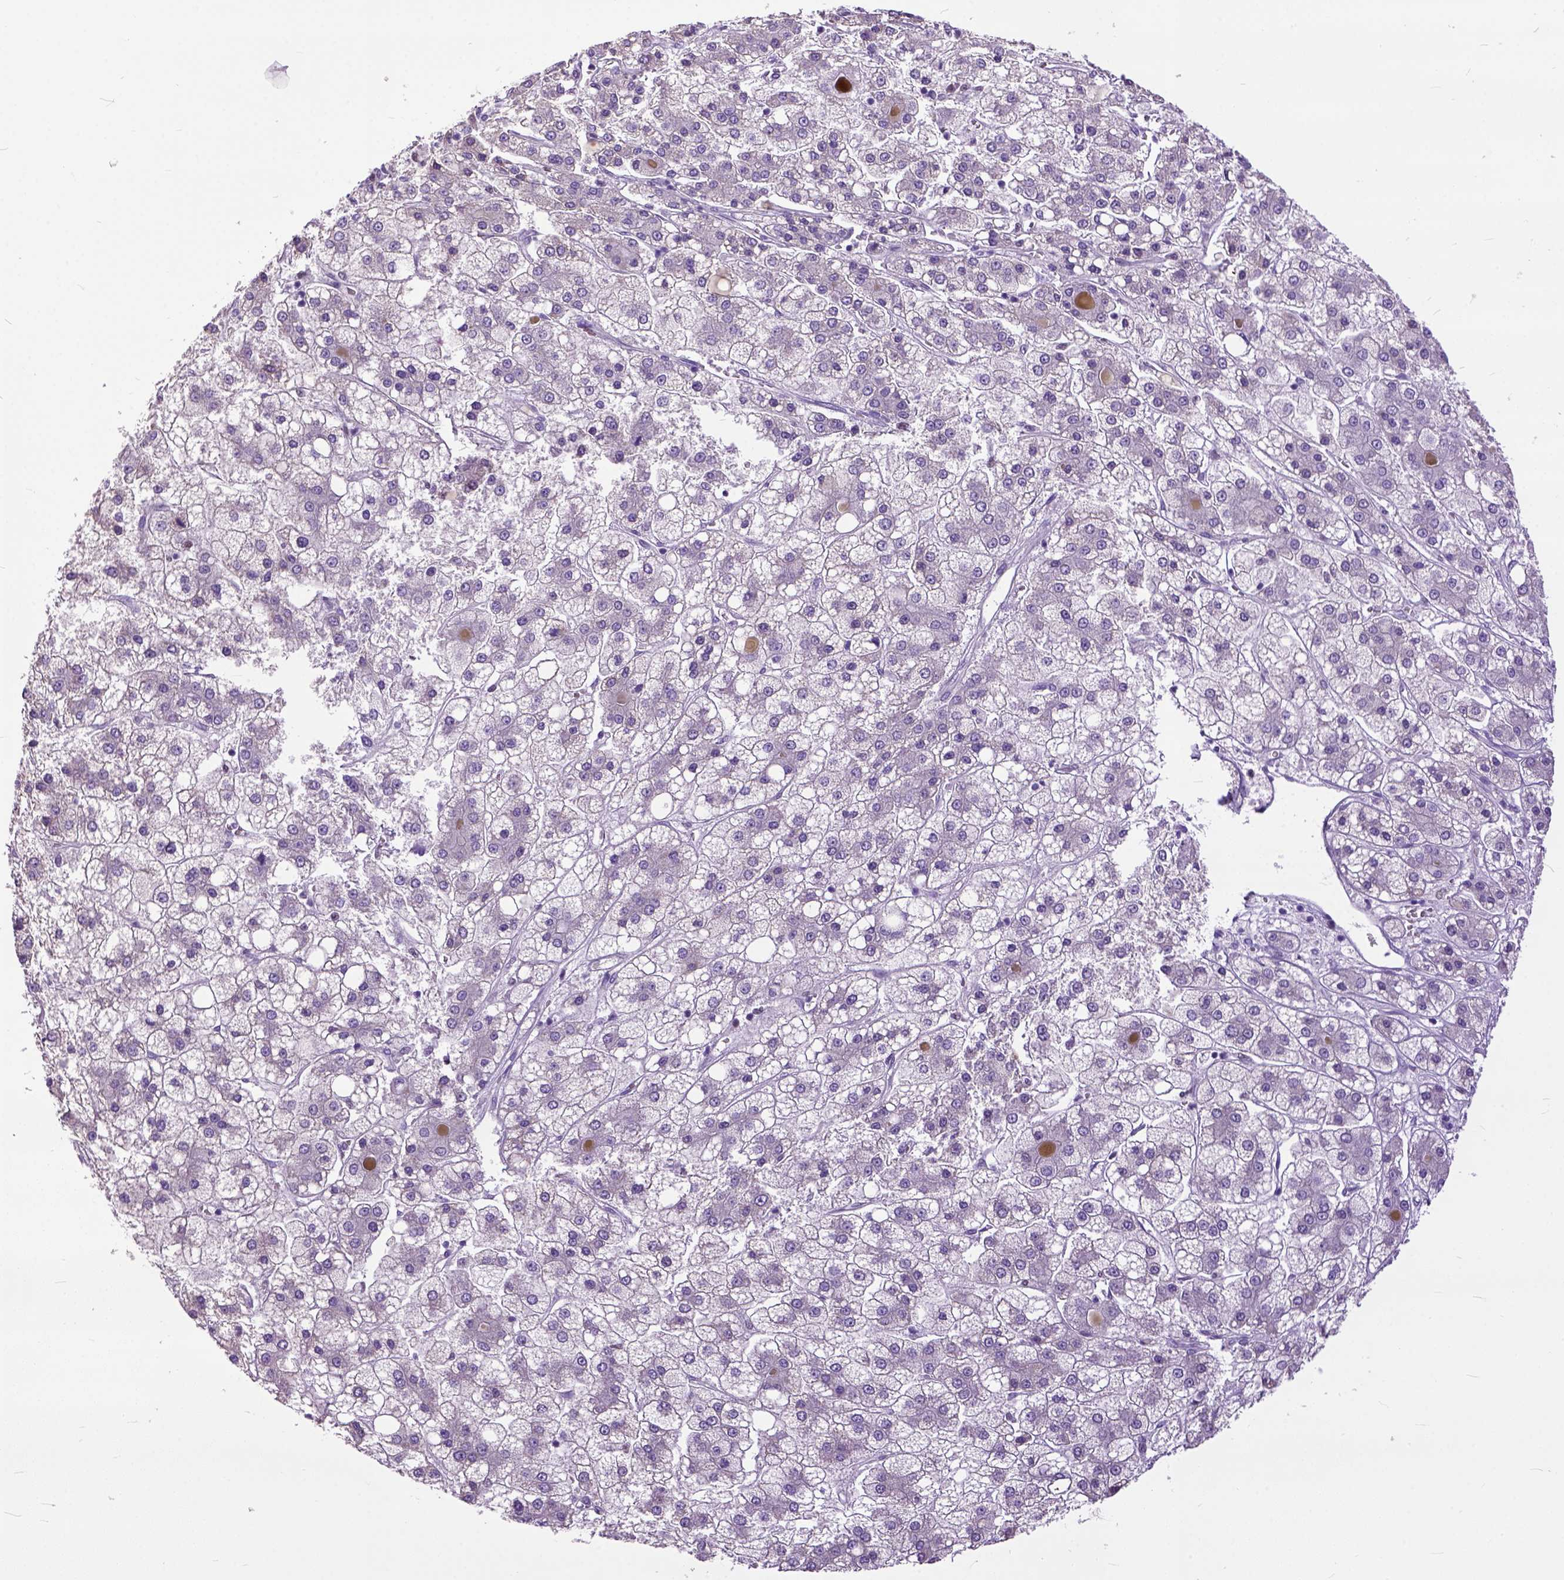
{"staining": {"intensity": "negative", "quantity": "none", "location": "none"}, "tissue": "liver cancer", "cell_type": "Tumor cells", "image_type": "cancer", "snomed": [{"axis": "morphology", "description": "Carcinoma, Hepatocellular, NOS"}, {"axis": "topography", "description": "Liver"}], "caption": "Immunohistochemistry of liver cancer demonstrates no positivity in tumor cells. The staining is performed using DAB (3,3'-diaminobenzidine) brown chromogen with nuclei counter-stained in using hematoxylin.", "gene": "CRB1", "patient": {"sex": "male", "age": 73}}